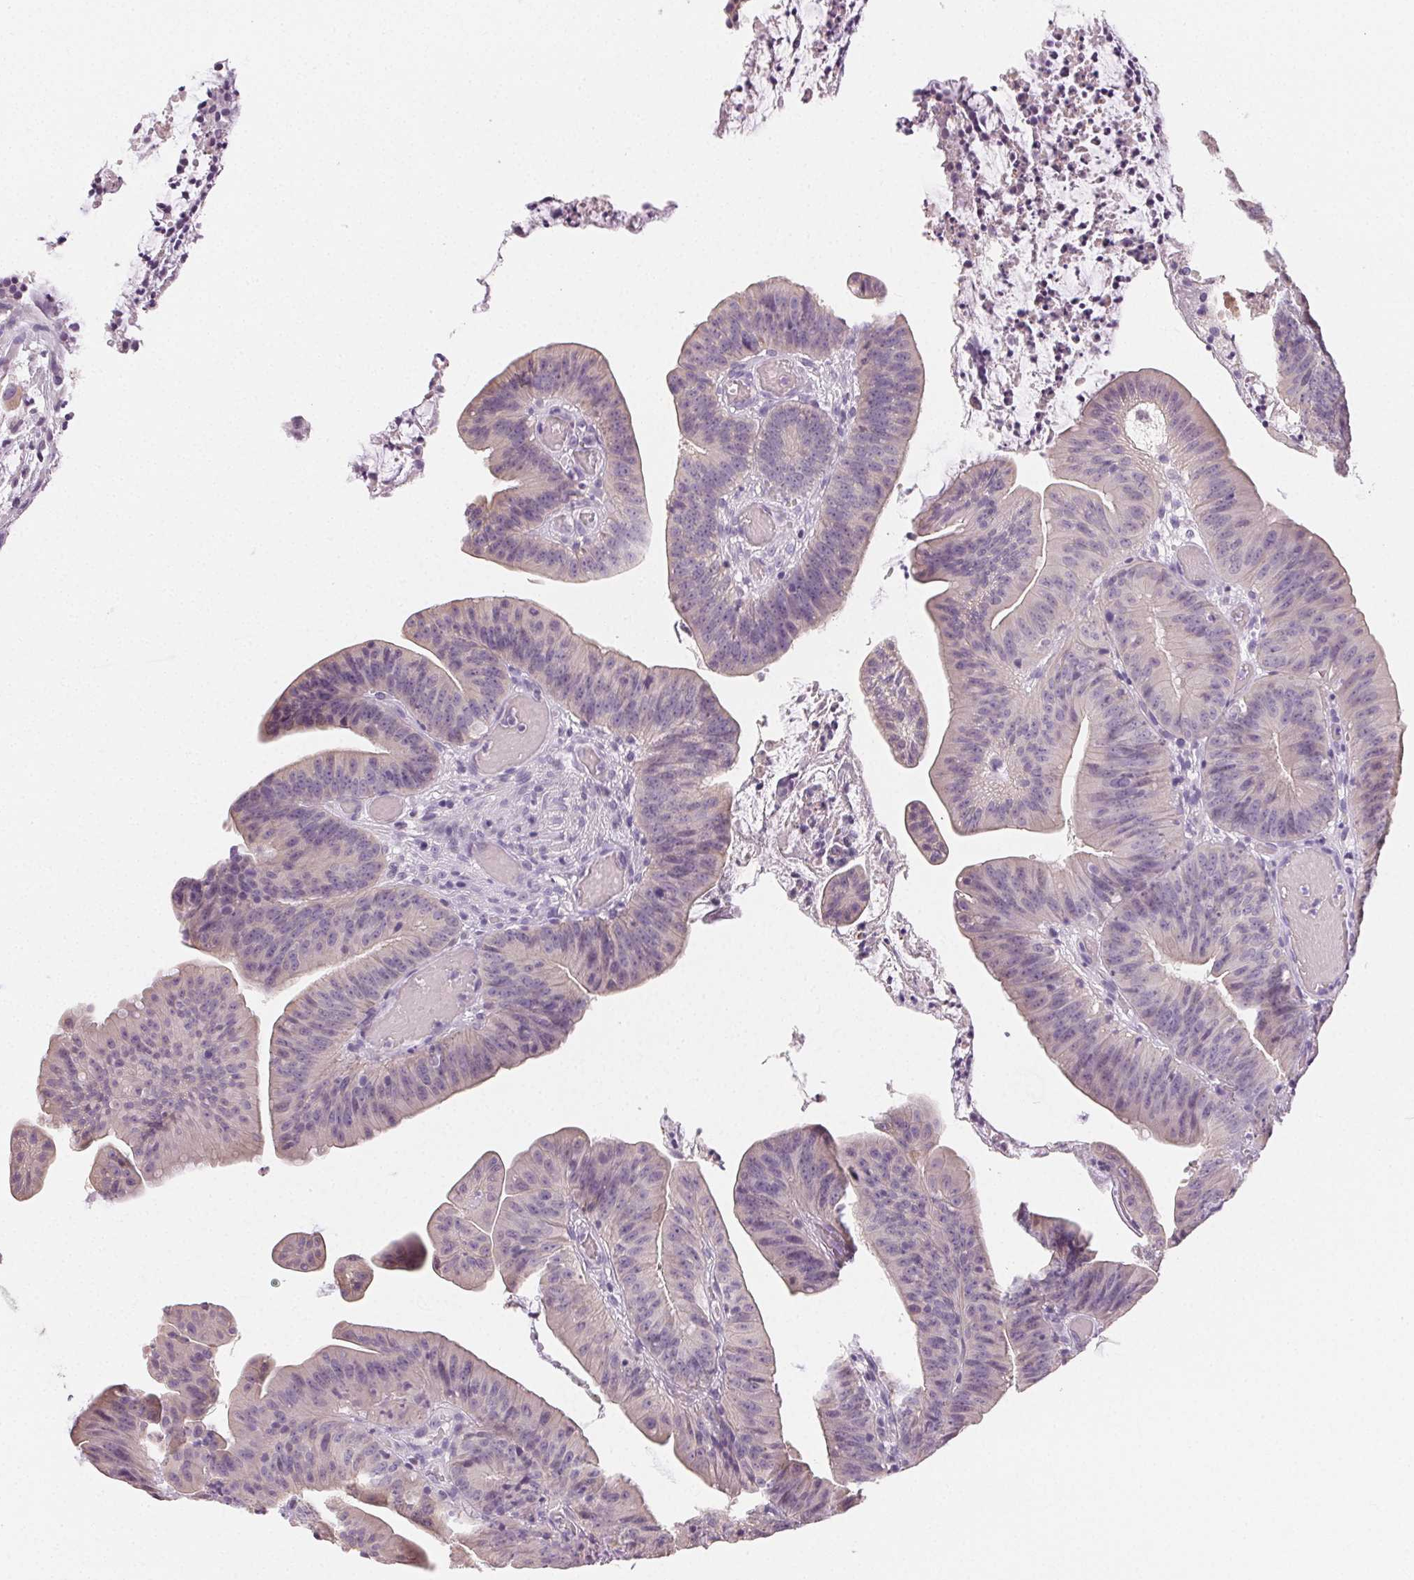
{"staining": {"intensity": "negative", "quantity": "none", "location": "none"}, "tissue": "colorectal cancer", "cell_type": "Tumor cells", "image_type": "cancer", "snomed": [{"axis": "morphology", "description": "Adenocarcinoma, NOS"}, {"axis": "topography", "description": "Colon"}], "caption": "Tumor cells show no significant protein expression in colorectal cancer.", "gene": "SFTPD", "patient": {"sex": "female", "age": 78}}